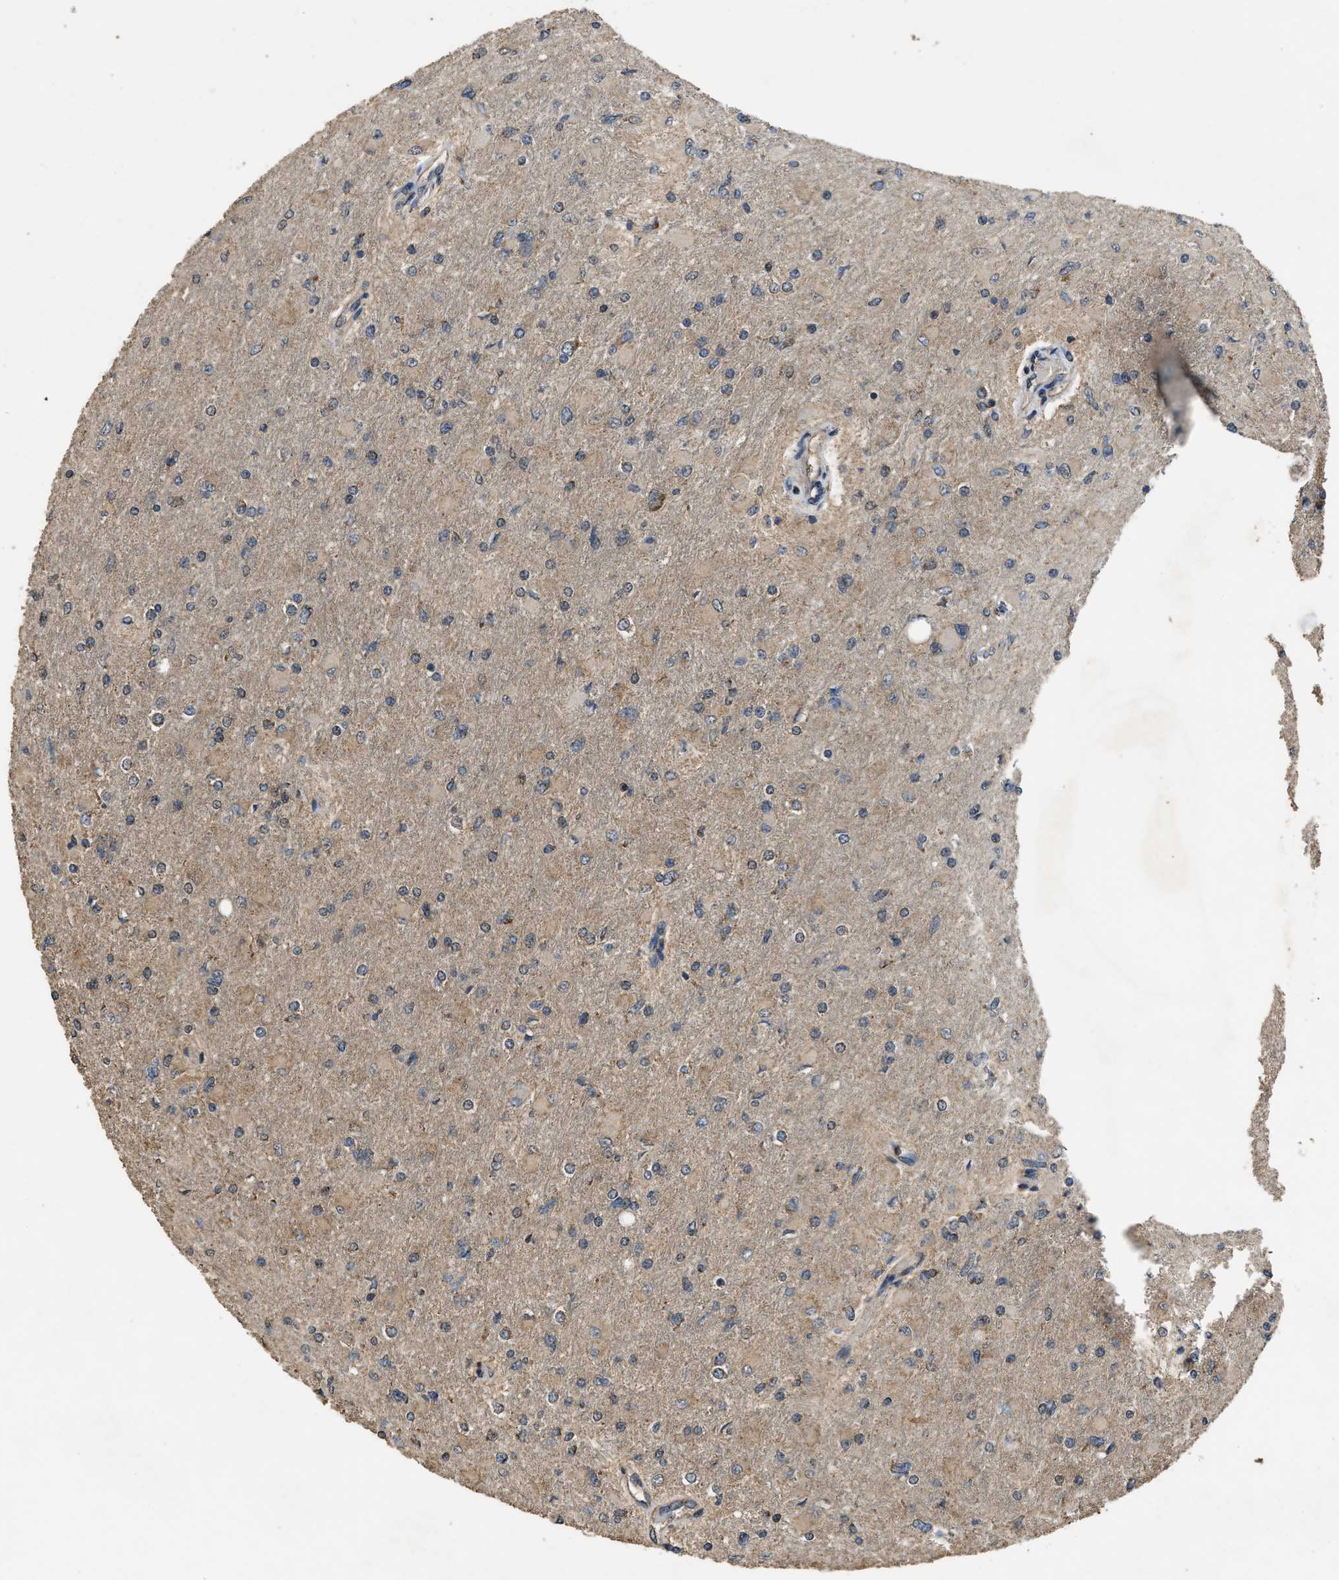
{"staining": {"intensity": "weak", "quantity": "<25%", "location": "cytoplasmic/membranous"}, "tissue": "glioma", "cell_type": "Tumor cells", "image_type": "cancer", "snomed": [{"axis": "morphology", "description": "Glioma, malignant, High grade"}, {"axis": "topography", "description": "Cerebral cortex"}], "caption": "High power microscopy histopathology image of an IHC image of glioma, revealing no significant expression in tumor cells.", "gene": "DENND6B", "patient": {"sex": "female", "age": 36}}